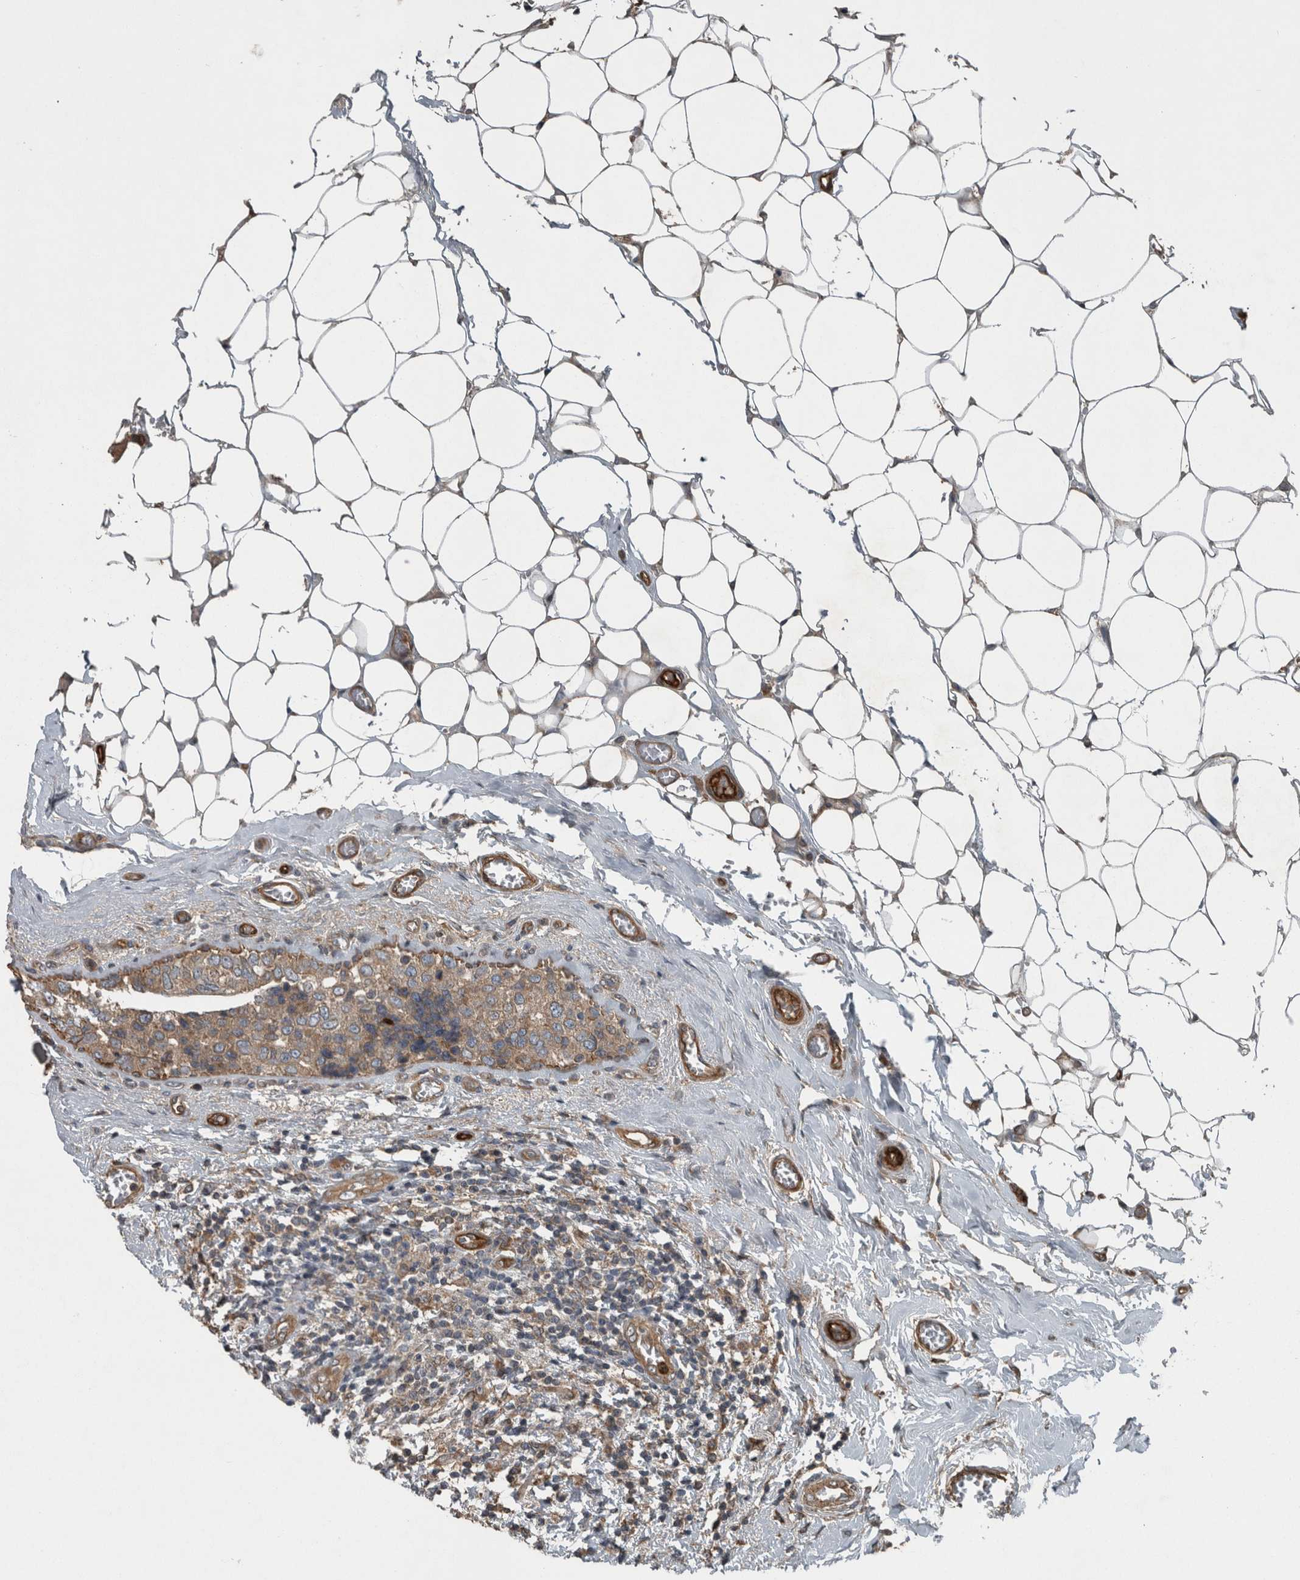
{"staining": {"intensity": "weak", "quantity": "25%-75%", "location": "cytoplasmic/membranous"}, "tissue": "breast cancer", "cell_type": "Tumor cells", "image_type": "cancer", "snomed": [{"axis": "morphology", "description": "Normal tissue, NOS"}, {"axis": "morphology", "description": "Duct carcinoma"}, {"axis": "topography", "description": "Breast"}], "caption": "There is low levels of weak cytoplasmic/membranous staining in tumor cells of breast invasive ductal carcinoma, as demonstrated by immunohistochemical staining (brown color).", "gene": "EXOC8", "patient": {"sex": "female", "age": 43}}